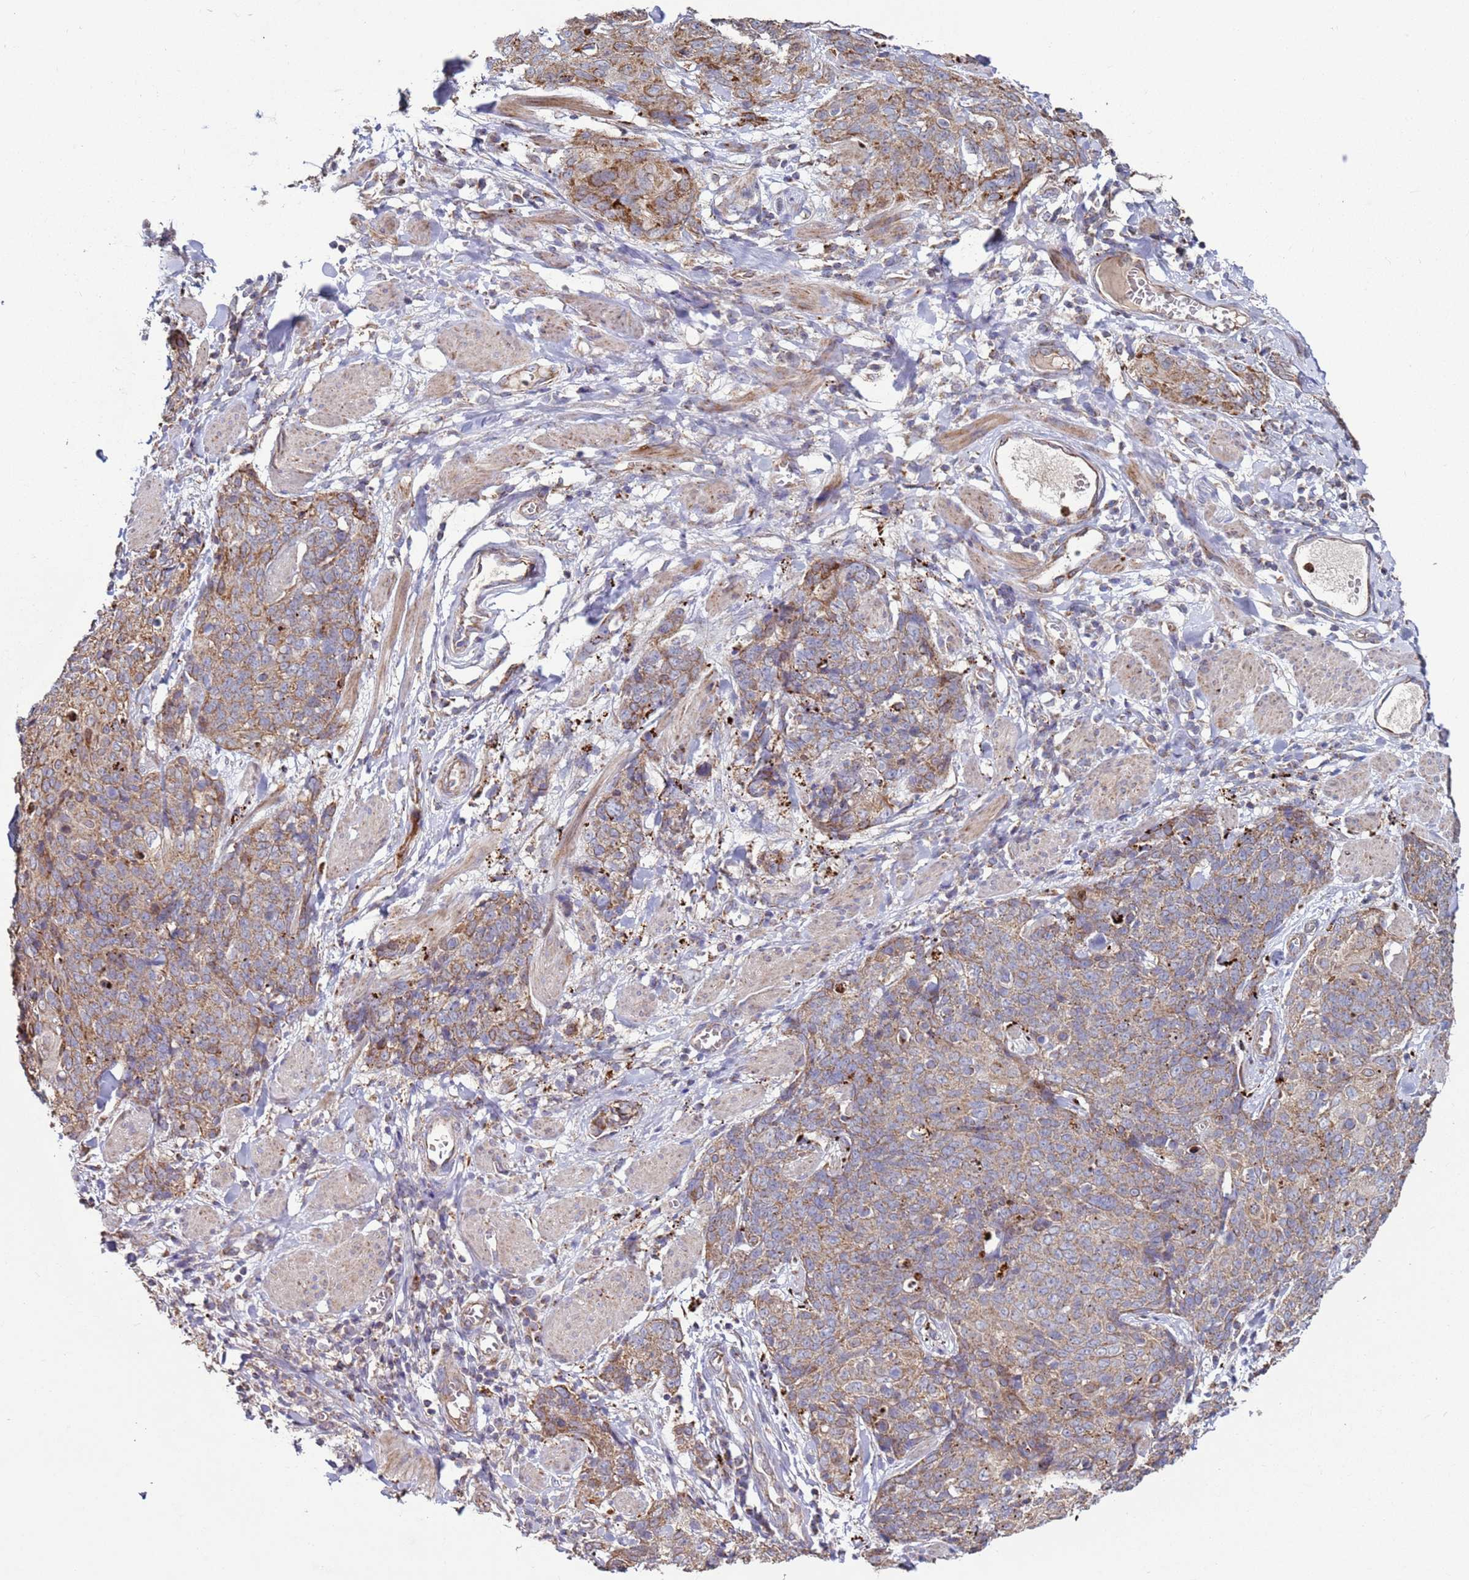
{"staining": {"intensity": "moderate", "quantity": "25%-75%", "location": "cytoplasmic/membranous"}, "tissue": "skin cancer", "cell_type": "Tumor cells", "image_type": "cancer", "snomed": [{"axis": "morphology", "description": "Squamous cell carcinoma, NOS"}, {"axis": "topography", "description": "Skin"}, {"axis": "topography", "description": "Vulva"}], "caption": "This is a histology image of immunohistochemistry (IHC) staining of skin cancer, which shows moderate positivity in the cytoplasmic/membranous of tumor cells.", "gene": "FBXO33", "patient": {"sex": "female", "age": 85}}